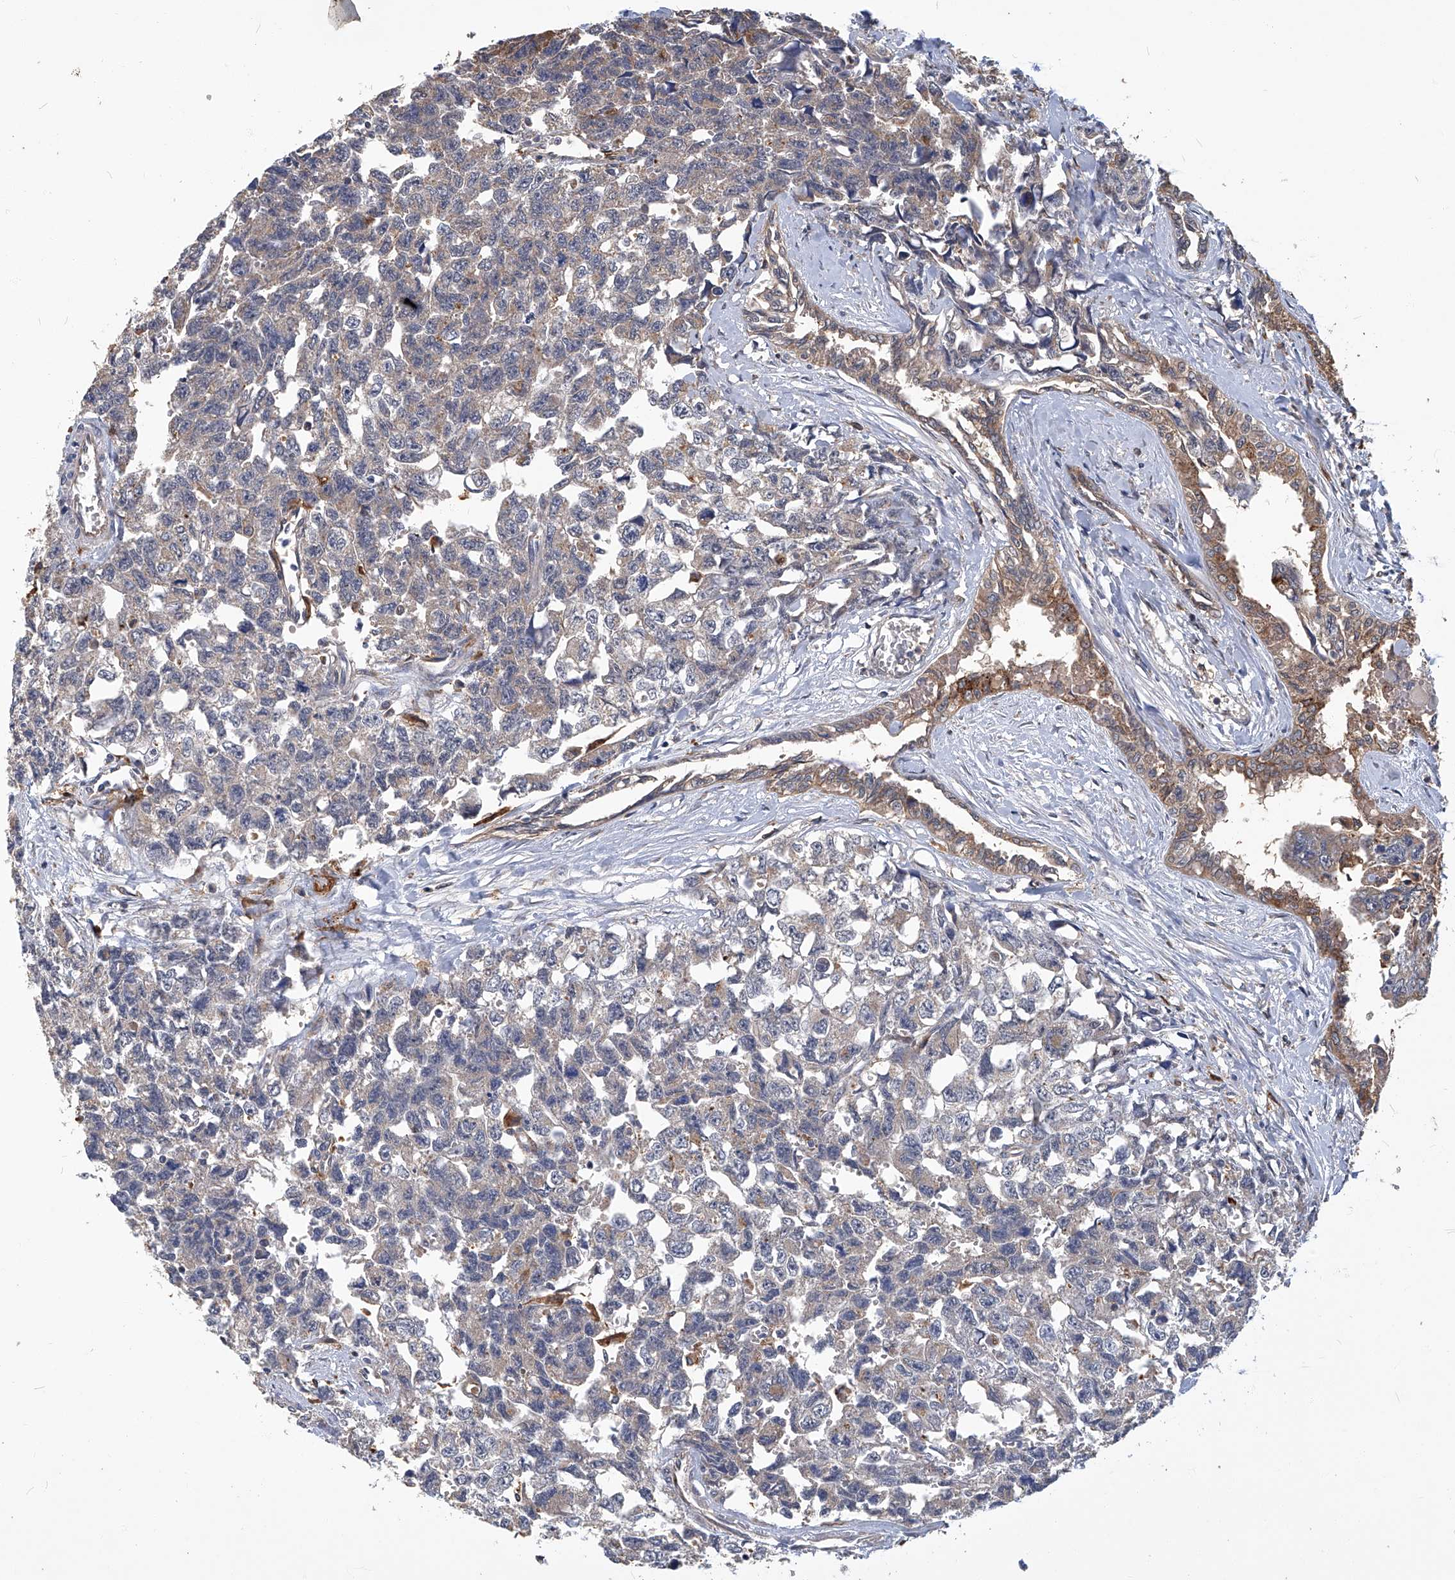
{"staining": {"intensity": "moderate", "quantity": "25%-75%", "location": "cytoplasmic/membranous"}, "tissue": "testis cancer", "cell_type": "Tumor cells", "image_type": "cancer", "snomed": [{"axis": "morphology", "description": "Carcinoma, Embryonal, NOS"}, {"axis": "topography", "description": "Testis"}], "caption": "A high-resolution histopathology image shows immunohistochemistry (IHC) staining of testis cancer (embryonal carcinoma), which shows moderate cytoplasmic/membranous positivity in about 25%-75% of tumor cells.", "gene": "TNFRSF13B", "patient": {"sex": "male", "age": 31}}